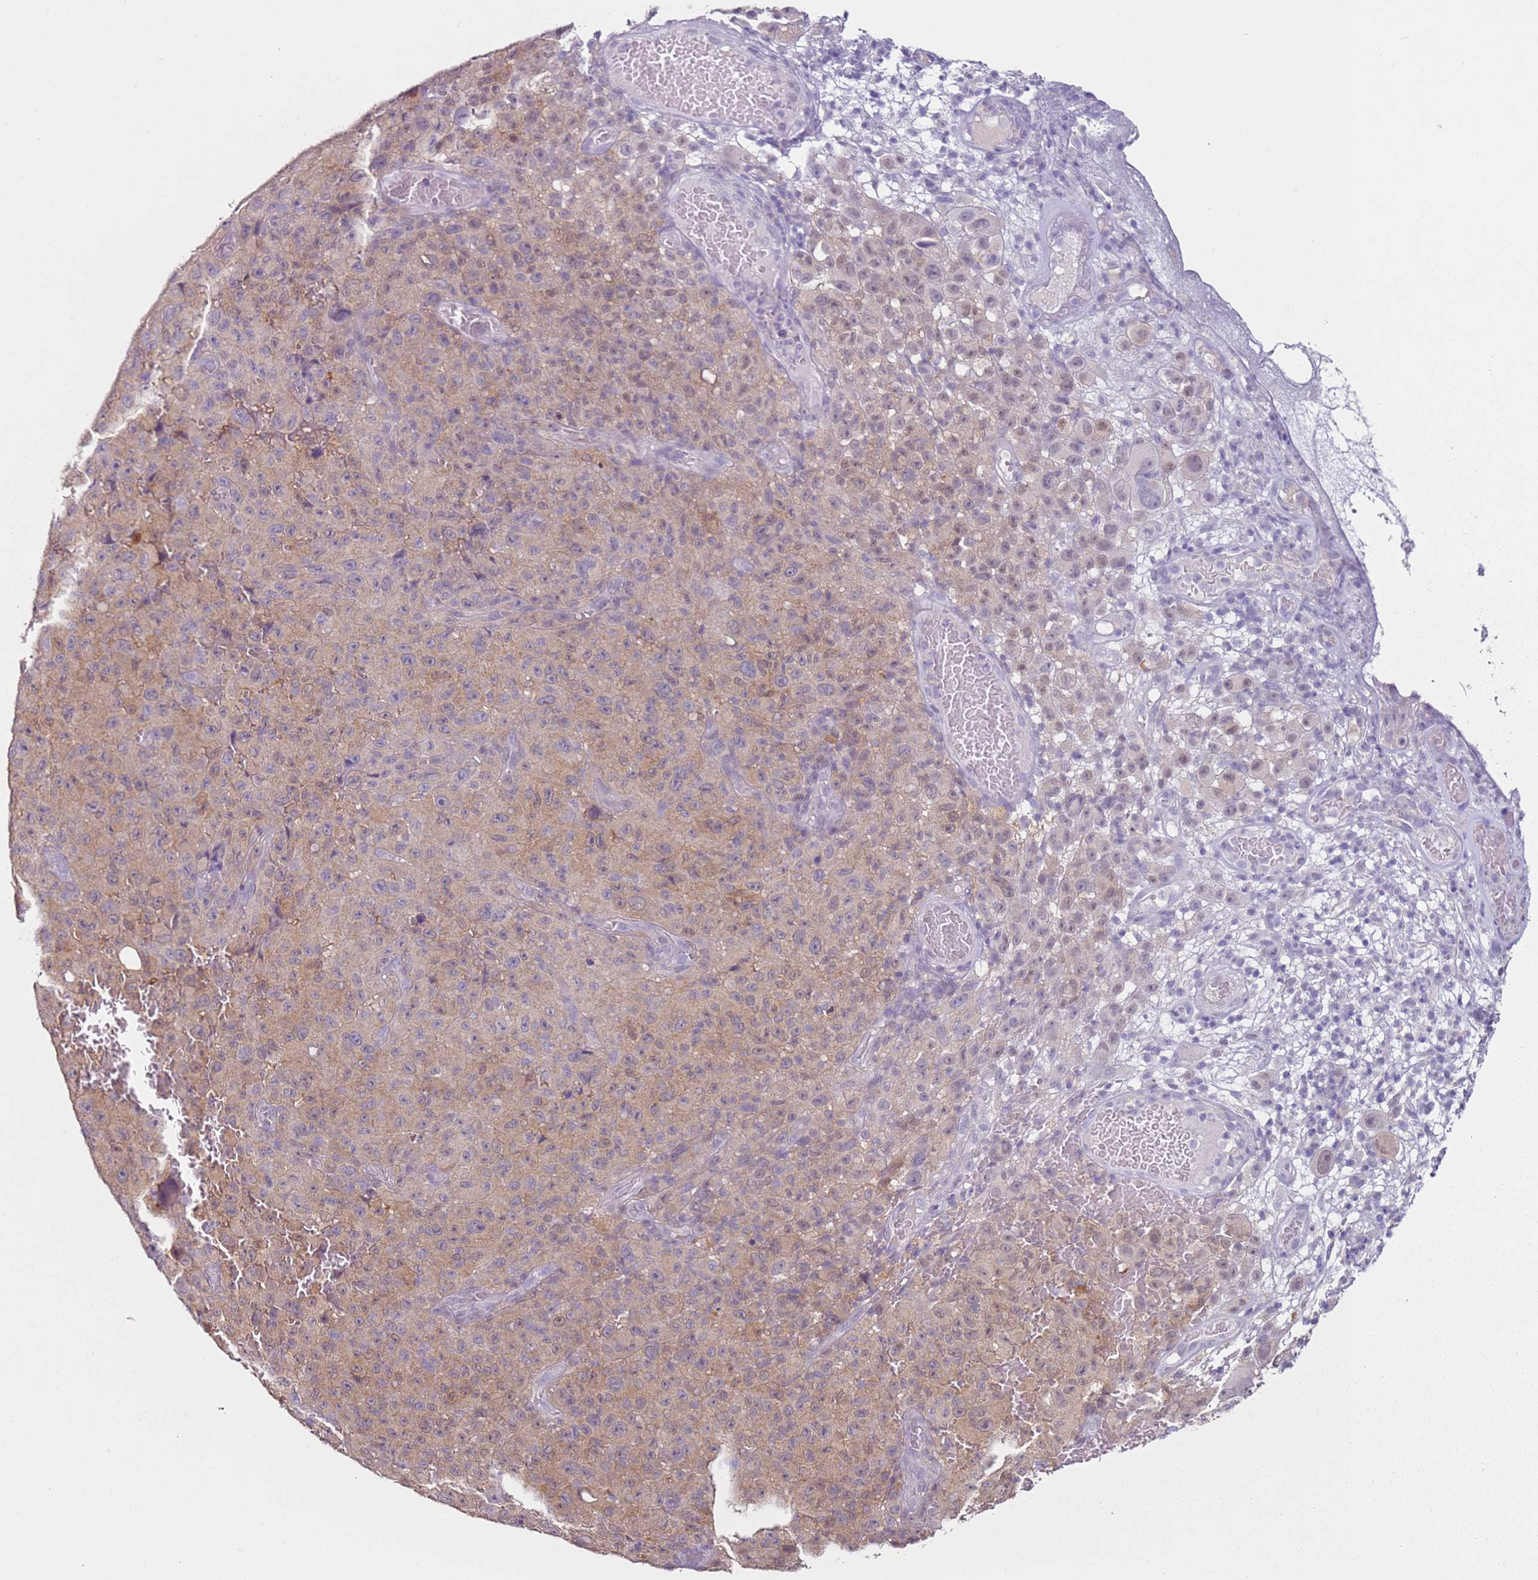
{"staining": {"intensity": "weak", "quantity": ">75%", "location": "cytoplasmic/membranous"}, "tissue": "melanoma", "cell_type": "Tumor cells", "image_type": "cancer", "snomed": [{"axis": "morphology", "description": "Malignant melanoma, NOS"}, {"axis": "topography", "description": "Skin"}], "caption": "Approximately >75% of tumor cells in melanoma display weak cytoplasmic/membranous protein positivity as visualized by brown immunohistochemical staining.", "gene": "MDH1", "patient": {"sex": "female", "age": 82}}